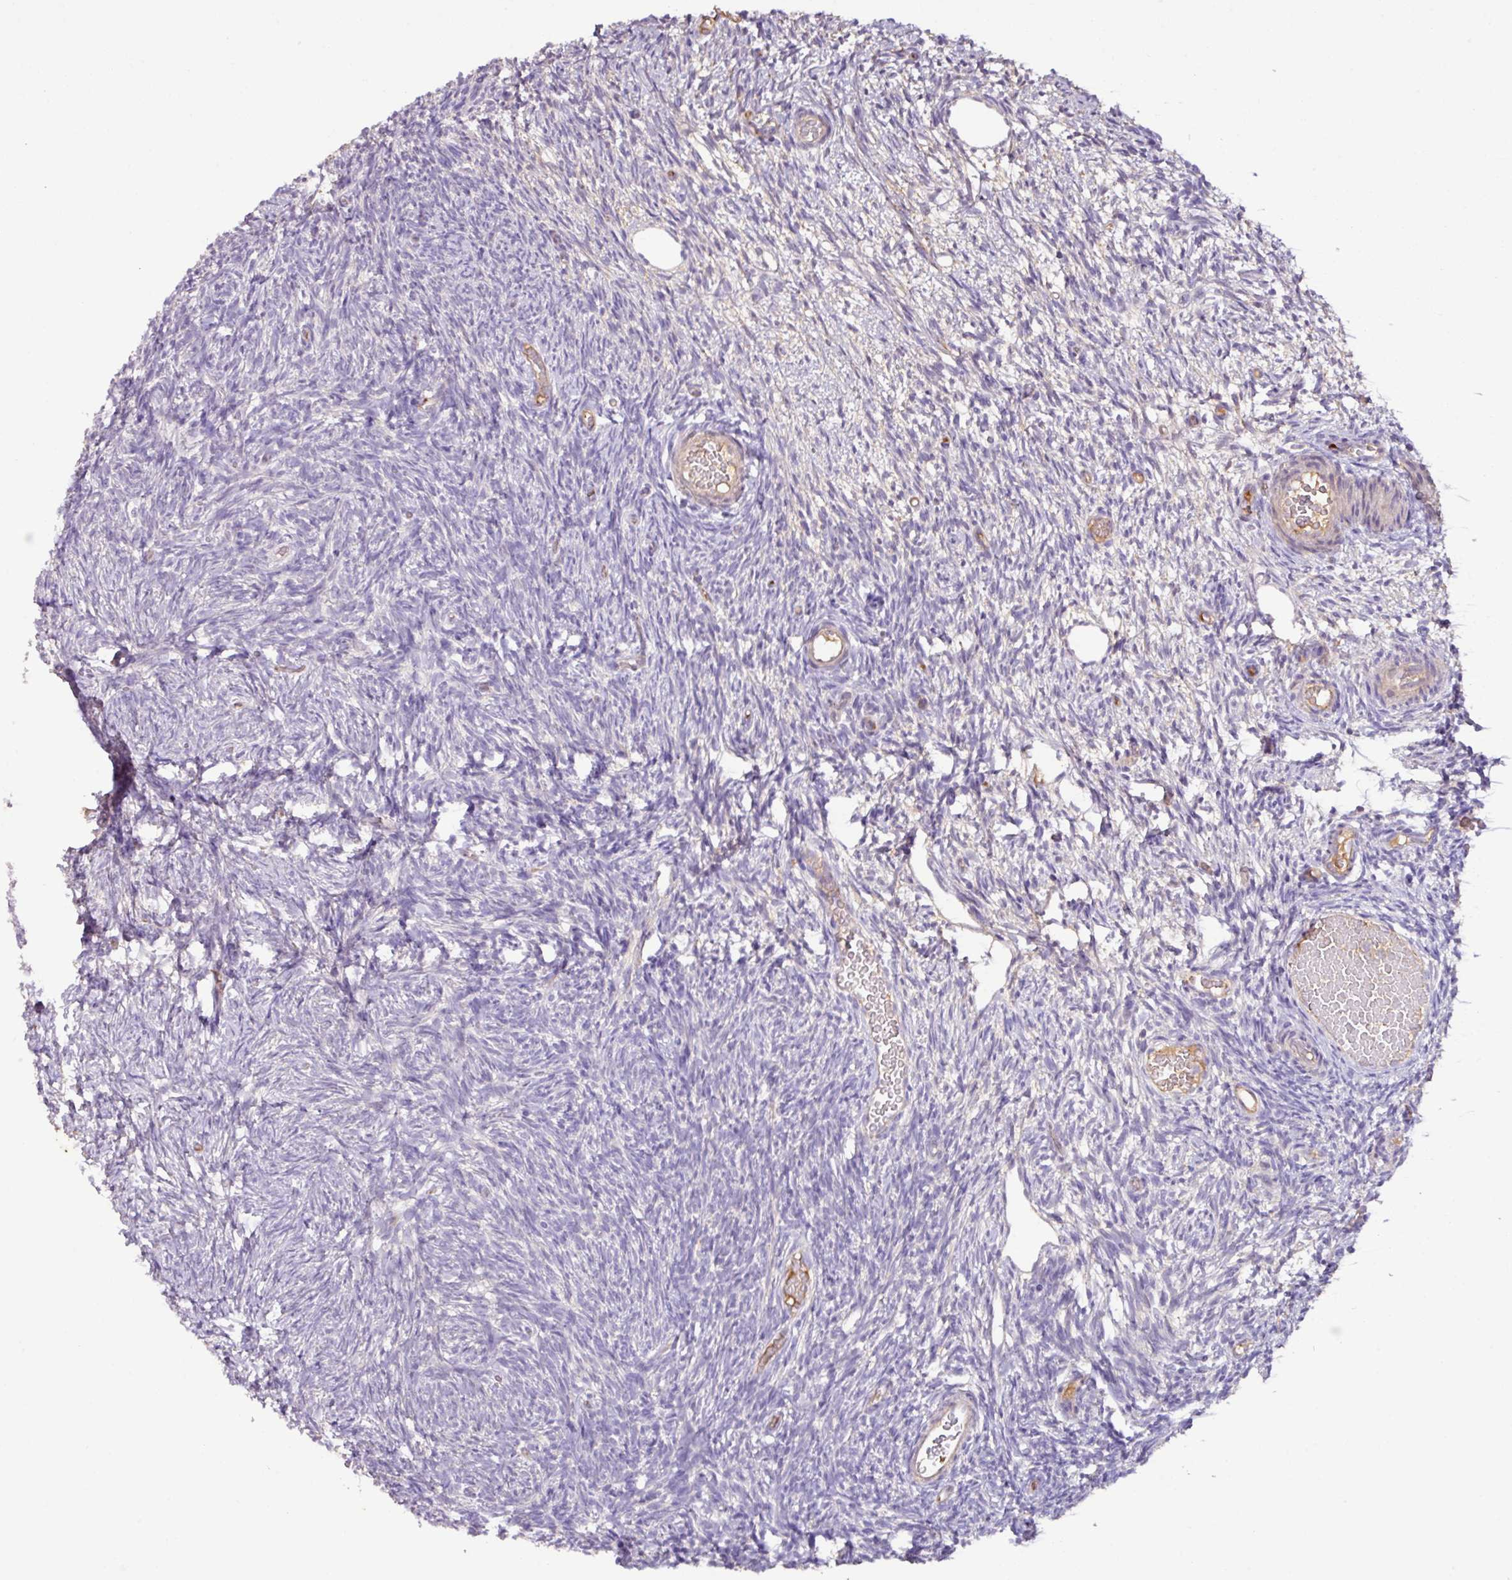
{"staining": {"intensity": "negative", "quantity": "none", "location": "none"}, "tissue": "ovary", "cell_type": "Follicle cells", "image_type": "normal", "snomed": [{"axis": "morphology", "description": "Normal tissue, NOS"}, {"axis": "topography", "description": "Ovary"}], "caption": "Immunohistochemistry (IHC) of unremarkable ovary reveals no positivity in follicle cells. (Brightfield microscopy of DAB immunohistochemistry (IHC) at high magnification).", "gene": "AGR3", "patient": {"sex": "female", "age": 39}}